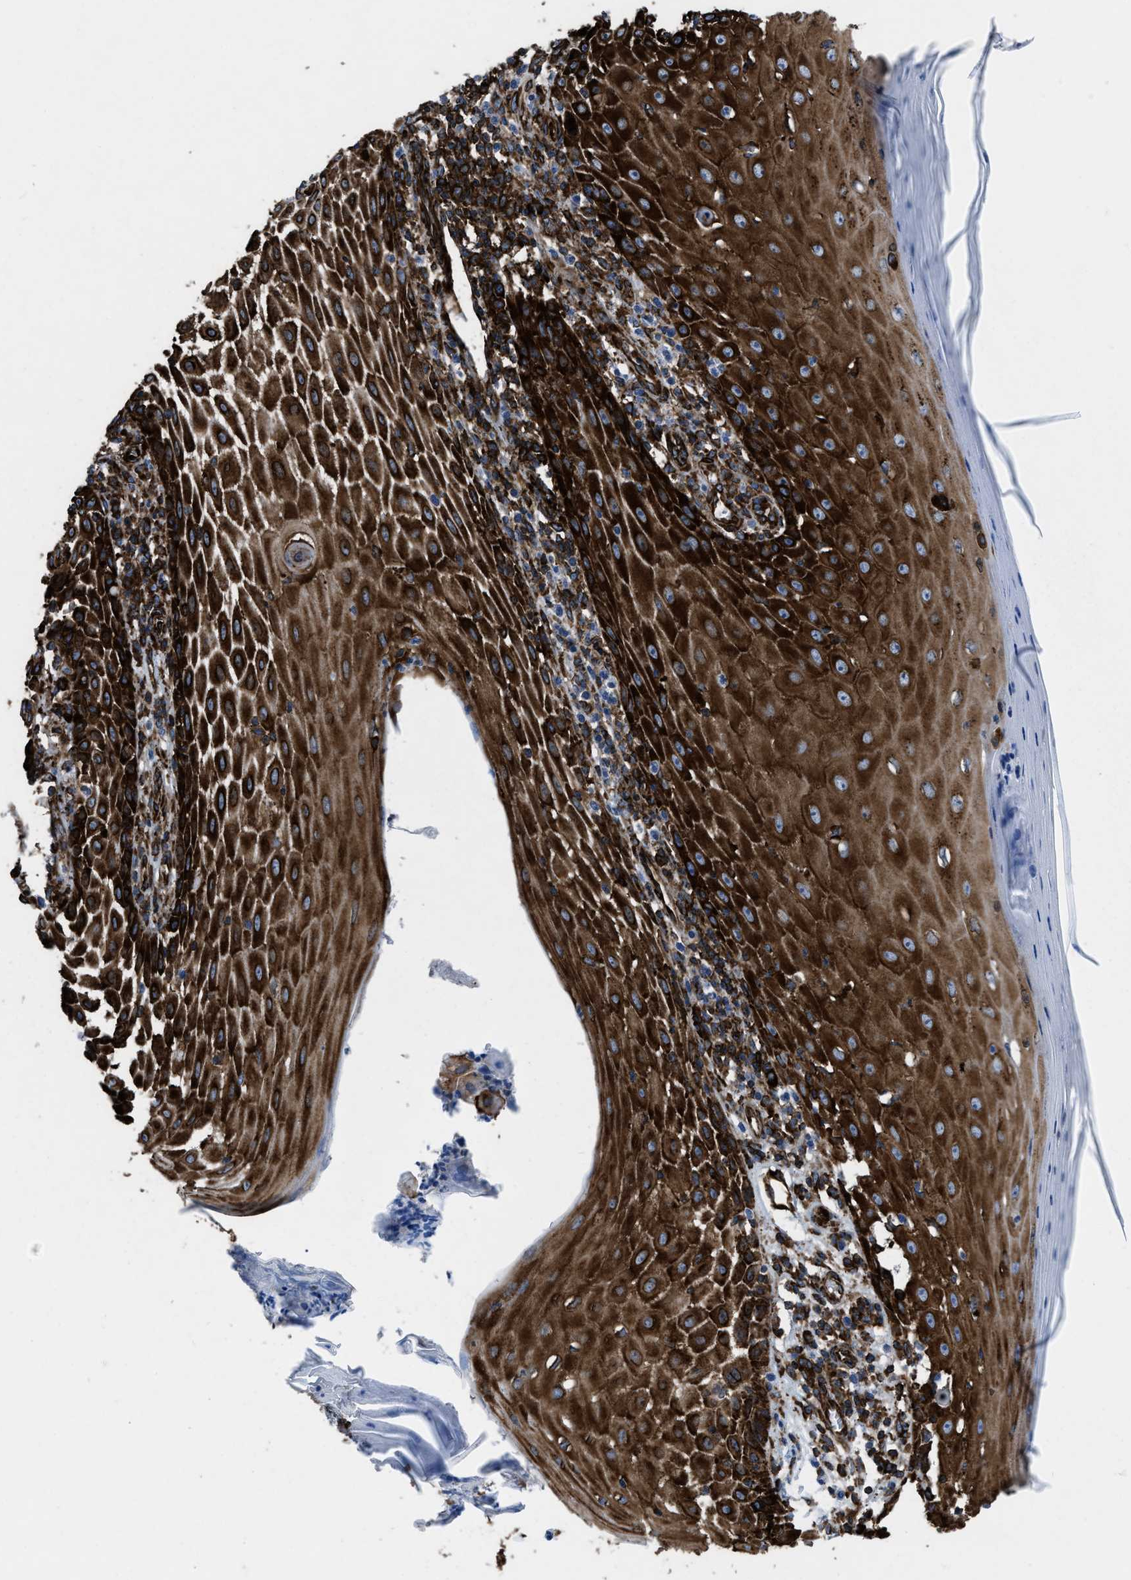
{"staining": {"intensity": "strong", "quantity": ">75%", "location": "cytoplasmic/membranous"}, "tissue": "skin cancer", "cell_type": "Tumor cells", "image_type": "cancer", "snomed": [{"axis": "morphology", "description": "Squamous cell carcinoma, NOS"}, {"axis": "topography", "description": "Skin"}], "caption": "The immunohistochemical stain shows strong cytoplasmic/membranous positivity in tumor cells of squamous cell carcinoma (skin) tissue.", "gene": "CAPRIN1", "patient": {"sex": "female", "age": 73}}